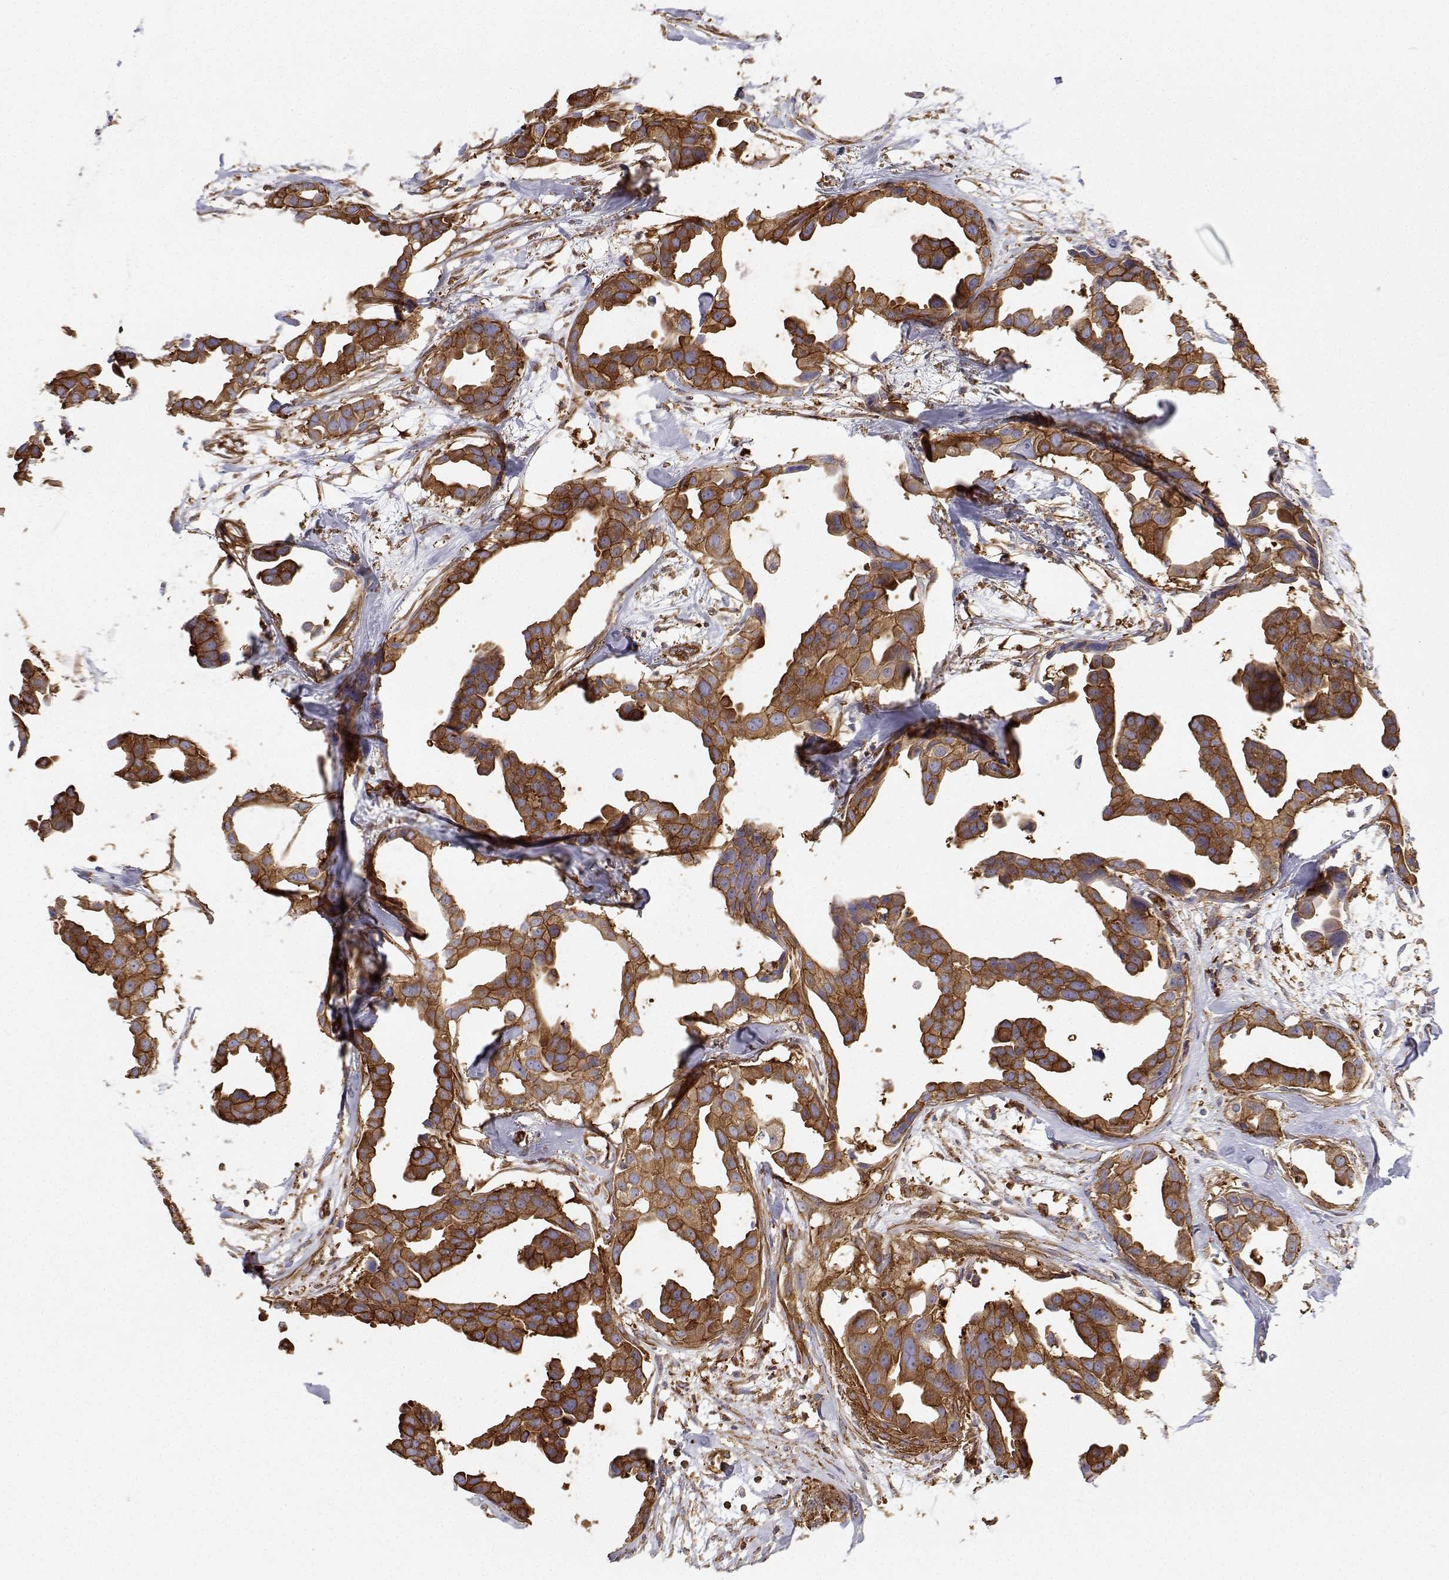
{"staining": {"intensity": "strong", "quantity": ">75%", "location": "cytoplasmic/membranous"}, "tissue": "breast cancer", "cell_type": "Tumor cells", "image_type": "cancer", "snomed": [{"axis": "morphology", "description": "Duct carcinoma"}, {"axis": "topography", "description": "Breast"}], "caption": "Immunohistochemical staining of human breast cancer displays high levels of strong cytoplasmic/membranous positivity in about >75% of tumor cells.", "gene": "MYH9", "patient": {"sex": "female", "age": 38}}